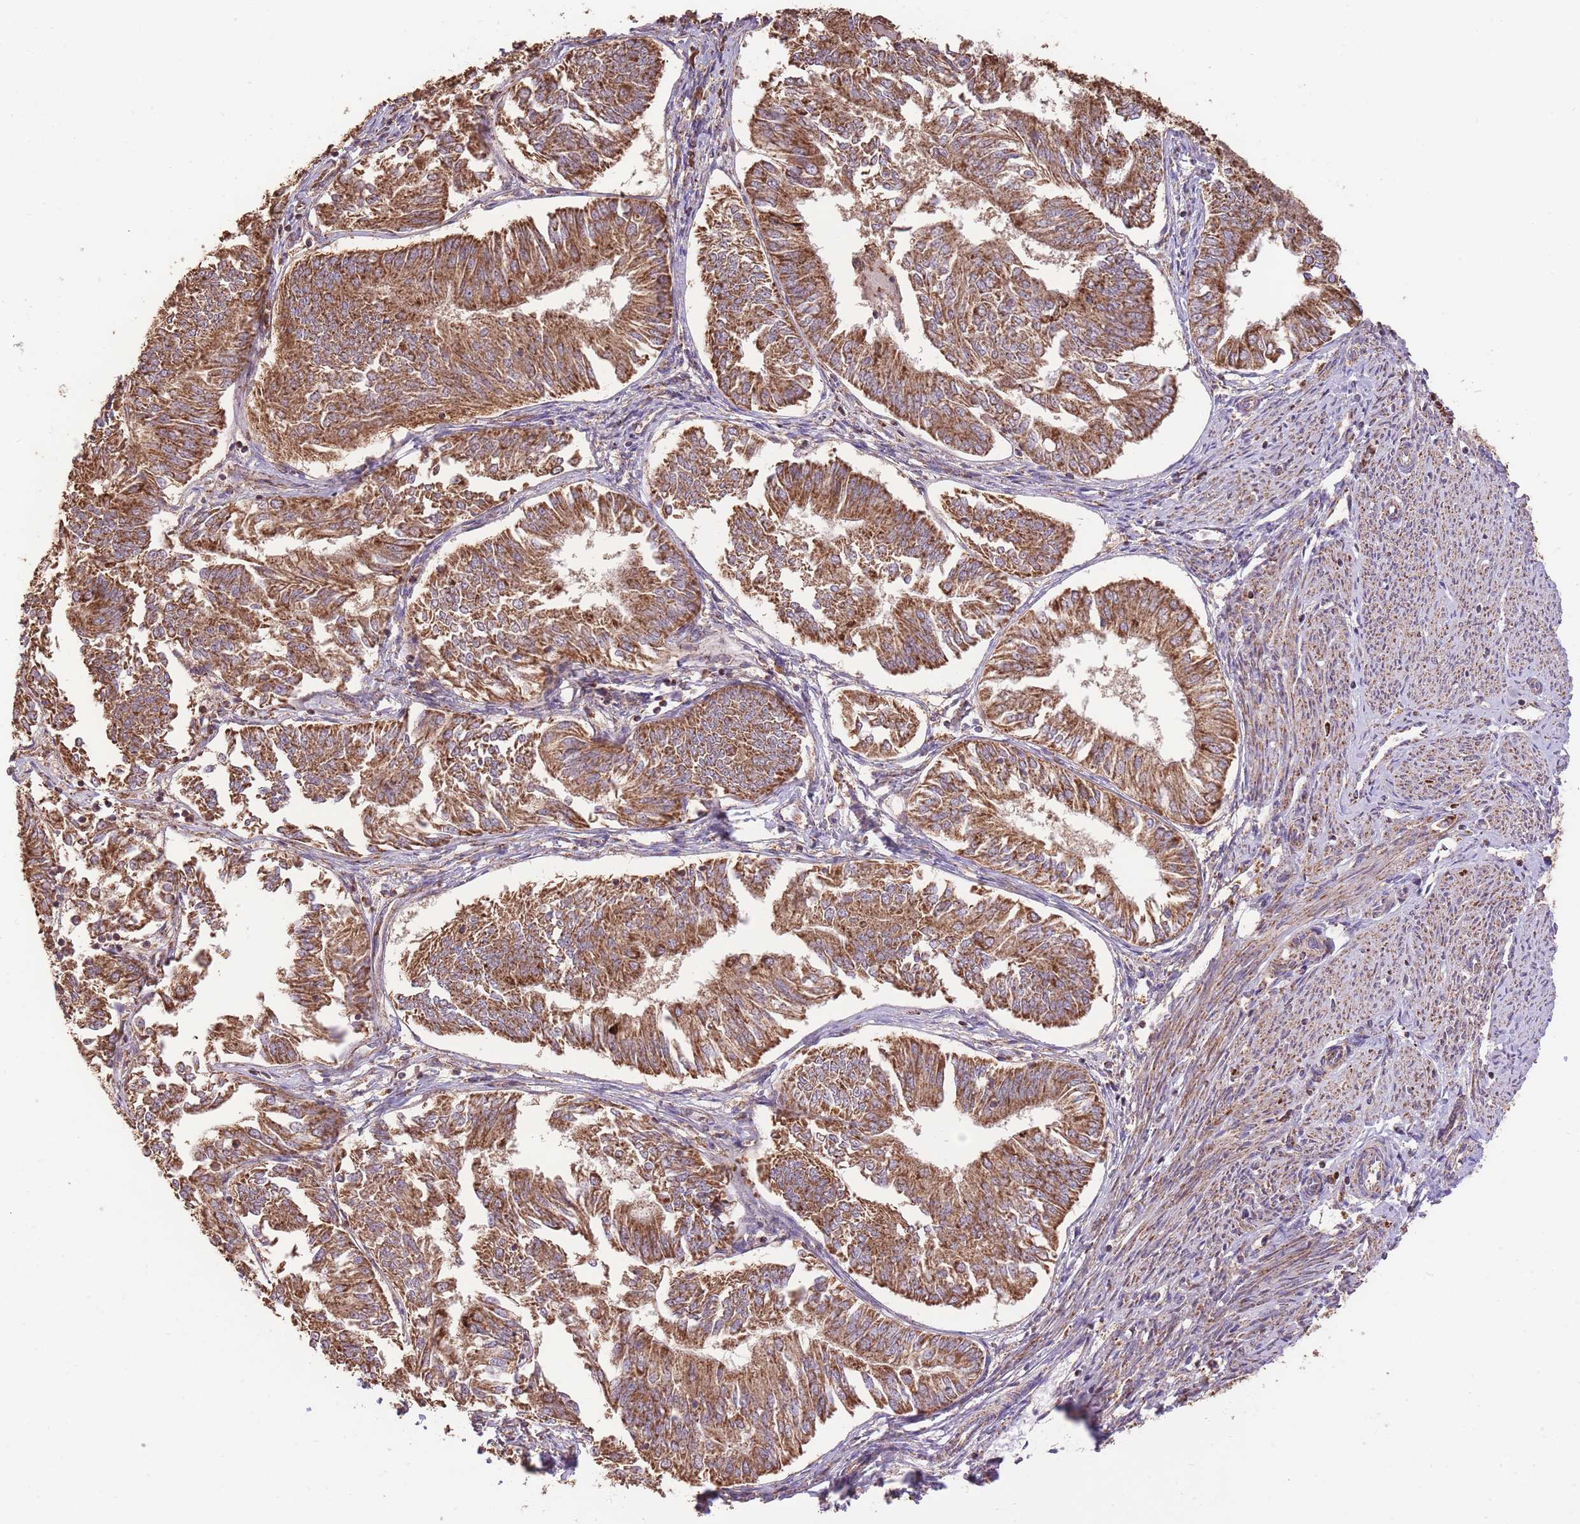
{"staining": {"intensity": "strong", "quantity": ">75%", "location": "cytoplasmic/membranous"}, "tissue": "endometrial cancer", "cell_type": "Tumor cells", "image_type": "cancer", "snomed": [{"axis": "morphology", "description": "Adenocarcinoma, NOS"}, {"axis": "topography", "description": "Endometrium"}], "caption": "Human endometrial cancer stained for a protein (brown) reveals strong cytoplasmic/membranous positive positivity in approximately >75% of tumor cells.", "gene": "PREP", "patient": {"sex": "female", "age": 58}}